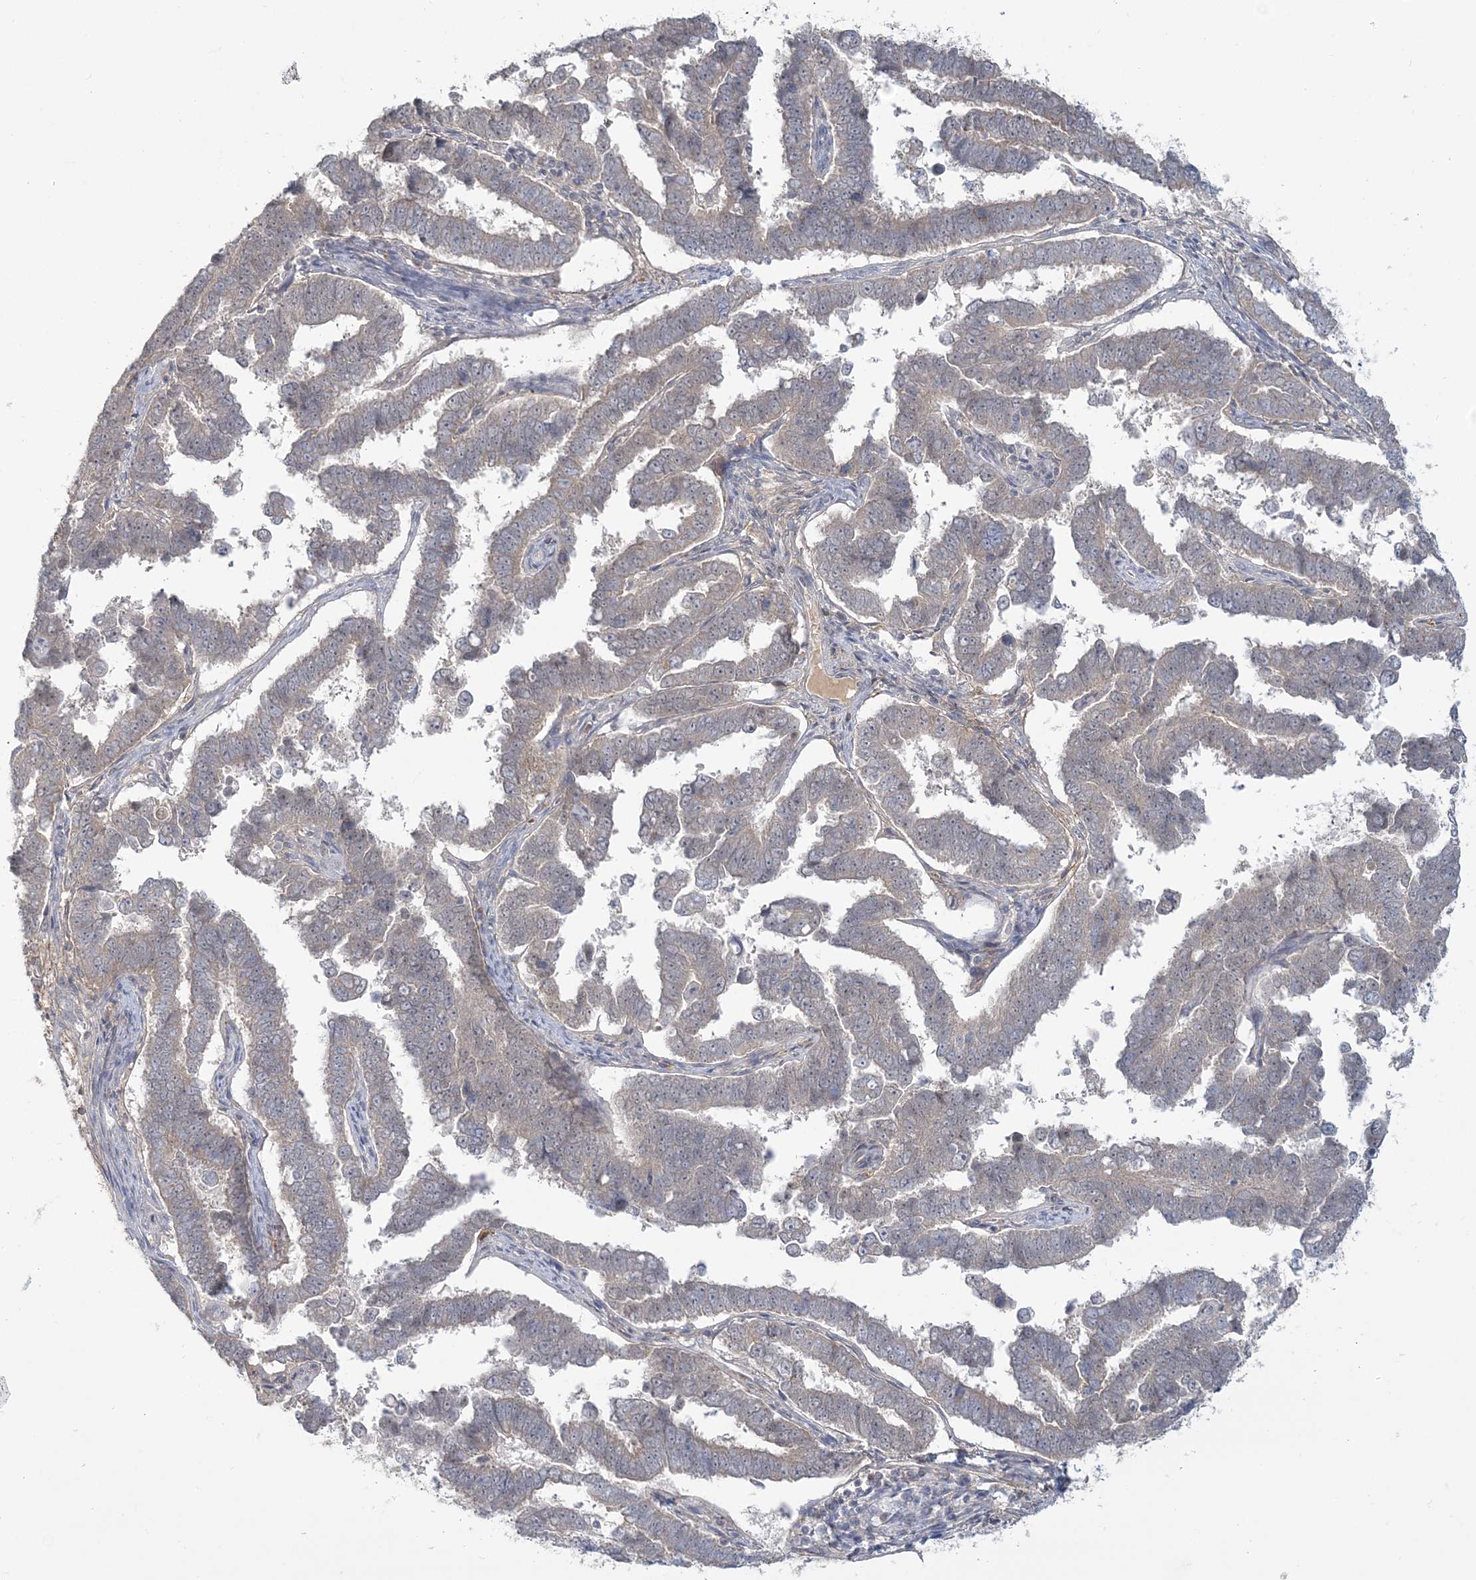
{"staining": {"intensity": "weak", "quantity": "25%-75%", "location": "cytoplasmic/membranous"}, "tissue": "endometrial cancer", "cell_type": "Tumor cells", "image_type": "cancer", "snomed": [{"axis": "morphology", "description": "Adenocarcinoma, NOS"}, {"axis": "topography", "description": "Endometrium"}], "caption": "Brown immunohistochemical staining in endometrial cancer (adenocarcinoma) exhibits weak cytoplasmic/membranous positivity in about 25%-75% of tumor cells.", "gene": "ANKS1A", "patient": {"sex": "female", "age": 75}}